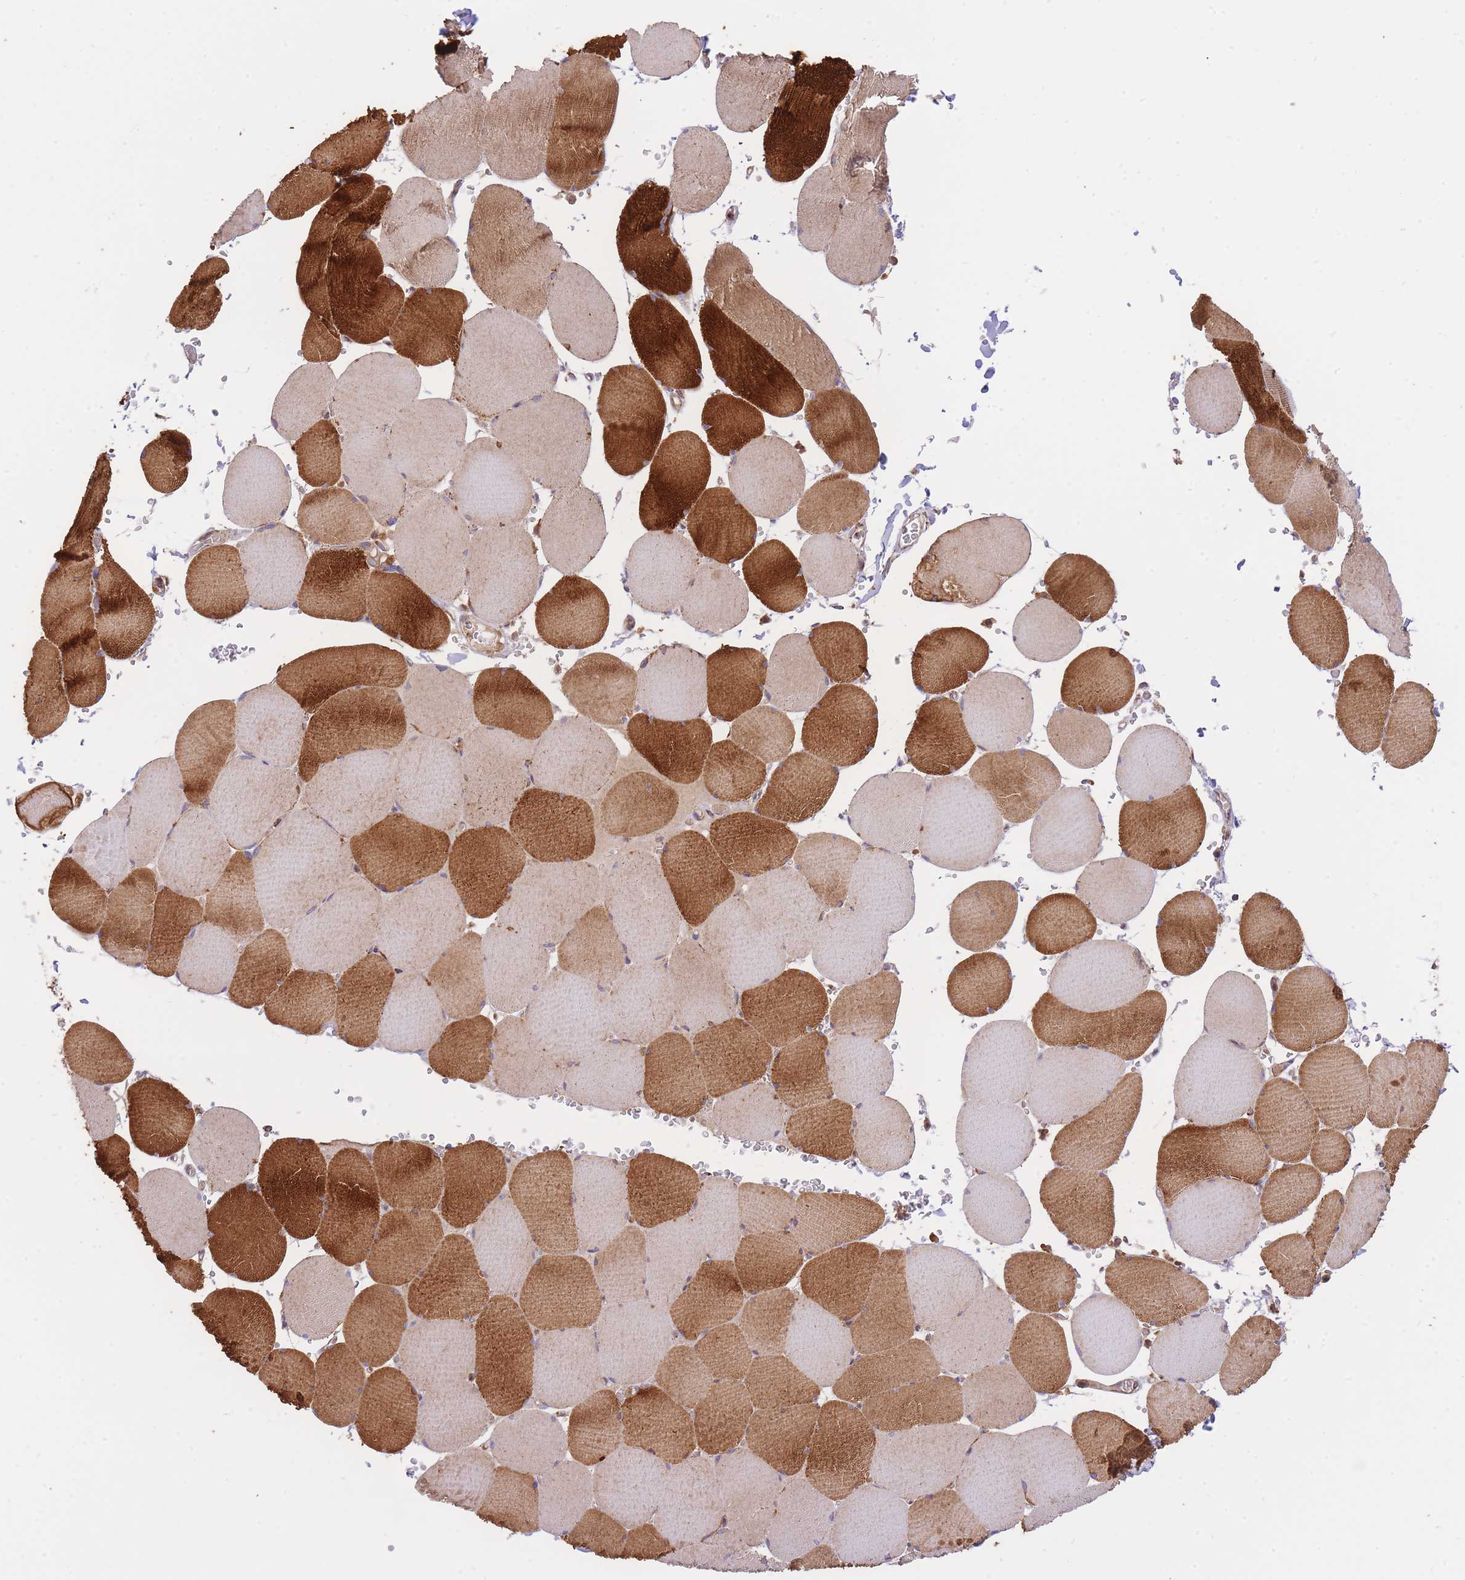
{"staining": {"intensity": "strong", "quantity": "25%-75%", "location": "cytoplasmic/membranous"}, "tissue": "skeletal muscle", "cell_type": "Myocytes", "image_type": "normal", "snomed": [{"axis": "morphology", "description": "Normal tissue, NOS"}, {"axis": "topography", "description": "Skeletal muscle"}, {"axis": "topography", "description": "Head-Neck"}], "caption": "Brown immunohistochemical staining in benign skeletal muscle demonstrates strong cytoplasmic/membranous positivity in approximately 25%-75% of myocytes.", "gene": "PREP", "patient": {"sex": "male", "age": 66}}